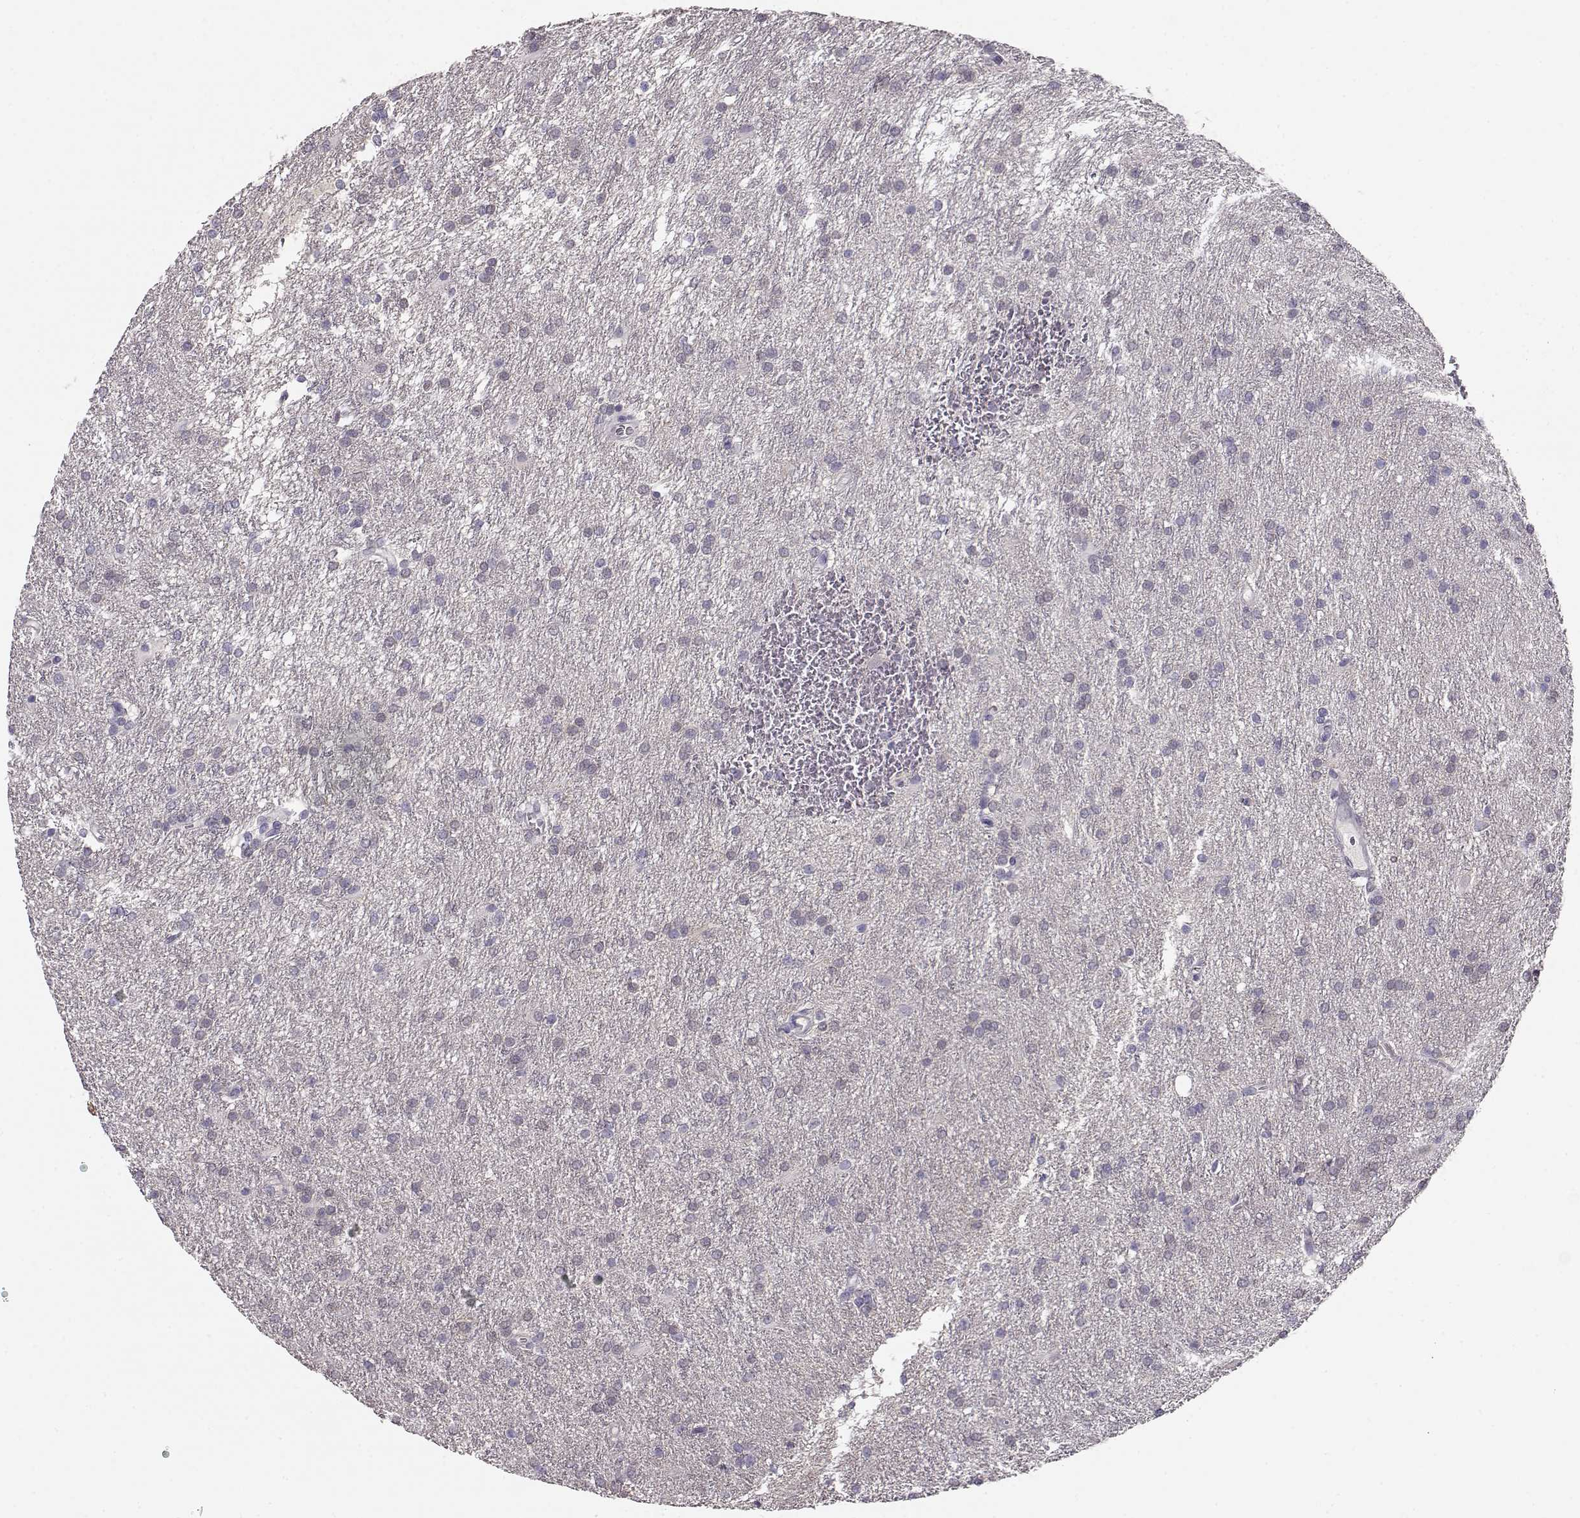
{"staining": {"intensity": "negative", "quantity": "none", "location": "none"}, "tissue": "glioma", "cell_type": "Tumor cells", "image_type": "cancer", "snomed": [{"axis": "morphology", "description": "Glioma, malignant, Low grade"}, {"axis": "topography", "description": "Brain"}], "caption": "The image demonstrates no significant expression in tumor cells of glioma.", "gene": "NDRG4", "patient": {"sex": "female", "age": 32}}